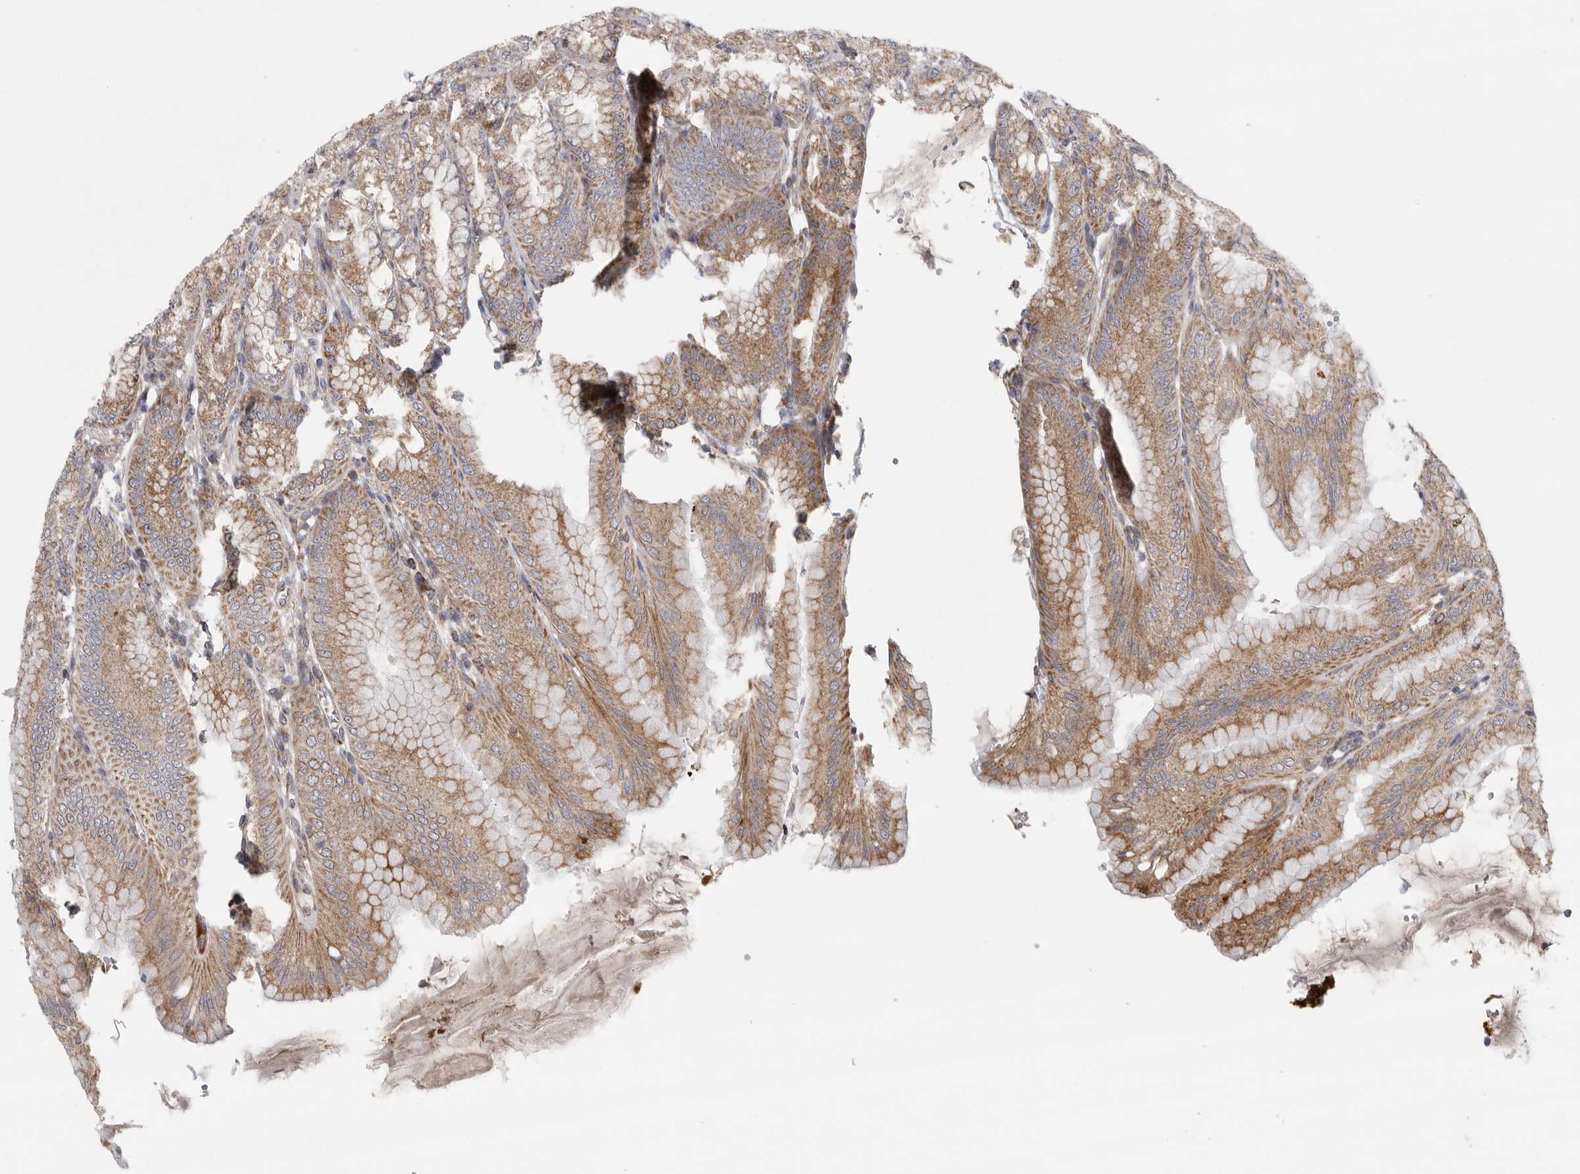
{"staining": {"intensity": "moderate", "quantity": ">75%", "location": "cytoplasmic/membranous"}, "tissue": "stomach", "cell_type": "Glandular cells", "image_type": "normal", "snomed": [{"axis": "morphology", "description": "Normal tissue, NOS"}, {"axis": "topography", "description": "Stomach, lower"}], "caption": "Glandular cells show medium levels of moderate cytoplasmic/membranous staining in approximately >75% of cells in normal stomach. The protein is stained brown, and the nuclei are stained in blue (DAB (3,3'-diaminobenzidine) IHC with brightfield microscopy, high magnification).", "gene": "FKBP8", "patient": {"sex": "male", "age": 71}}